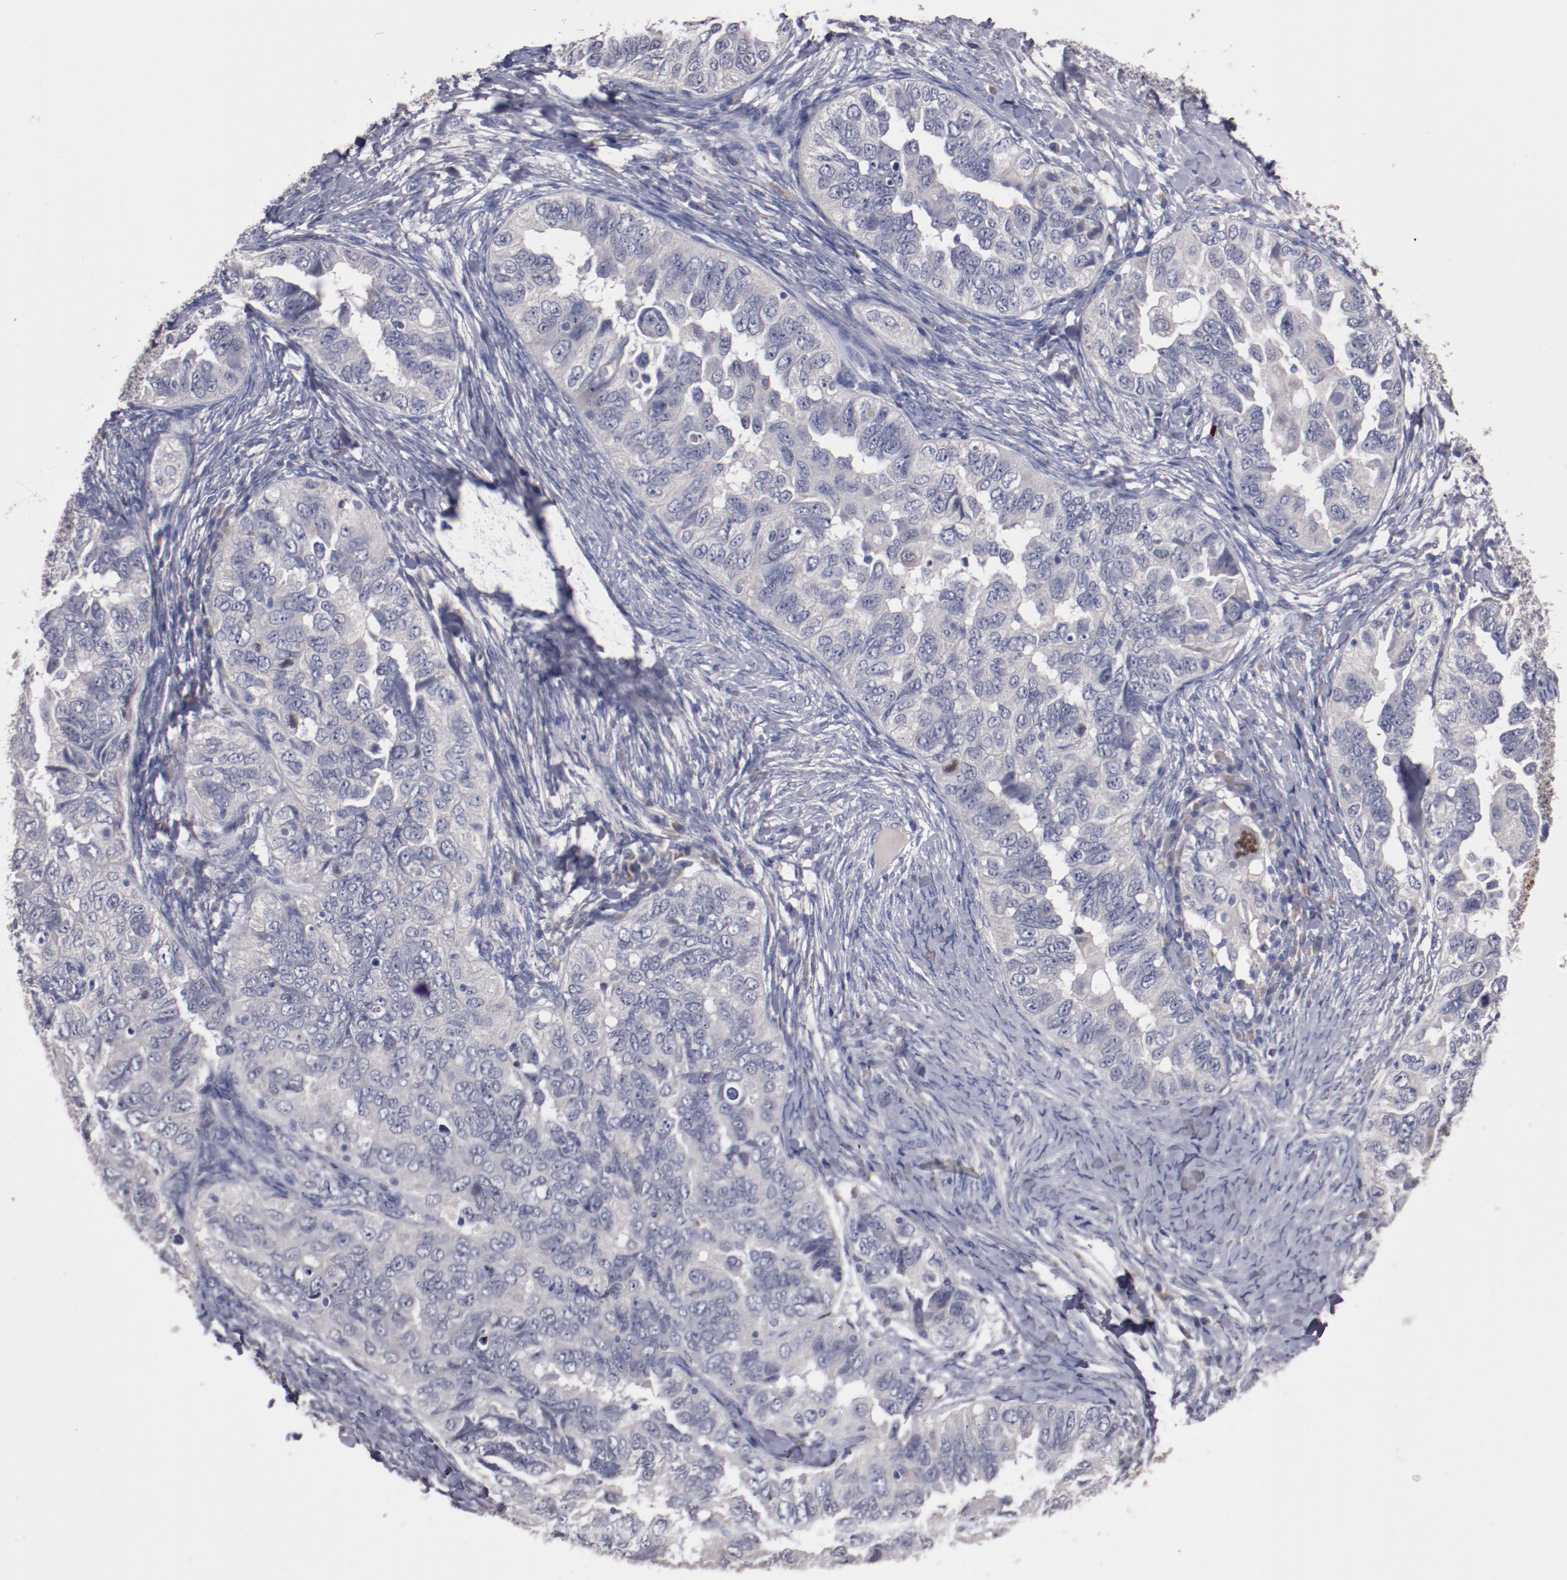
{"staining": {"intensity": "negative", "quantity": "none", "location": "none"}, "tissue": "ovarian cancer", "cell_type": "Tumor cells", "image_type": "cancer", "snomed": [{"axis": "morphology", "description": "Cystadenocarcinoma, serous, NOS"}, {"axis": "topography", "description": "Ovary"}], "caption": "This is a micrograph of IHC staining of ovarian serous cystadenocarcinoma, which shows no positivity in tumor cells. (Immunohistochemistry, brightfield microscopy, high magnification).", "gene": "FAM81A", "patient": {"sex": "female", "age": 82}}